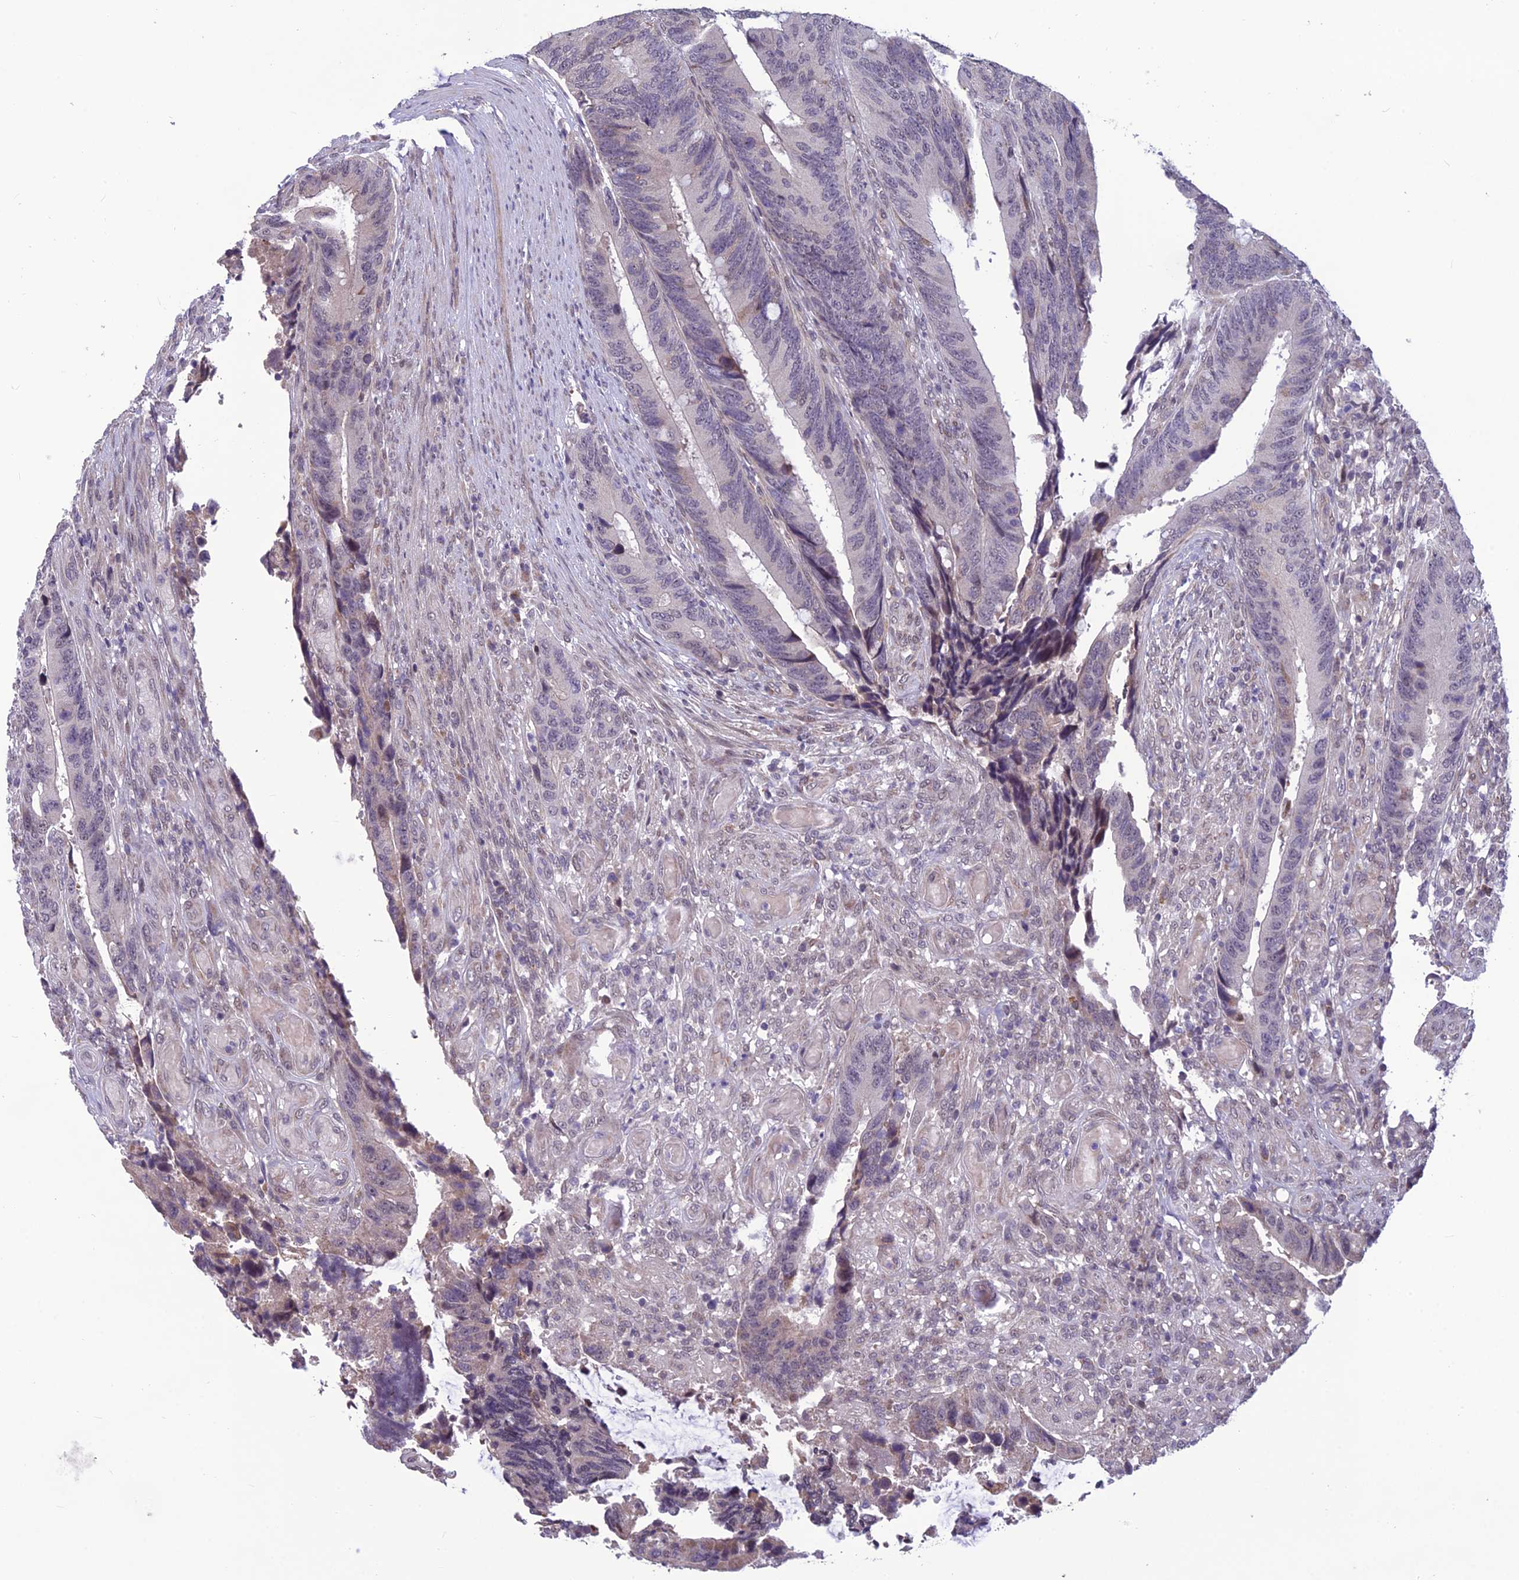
{"staining": {"intensity": "negative", "quantity": "none", "location": "none"}, "tissue": "colorectal cancer", "cell_type": "Tumor cells", "image_type": "cancer", "snomed": [{"axis": "morphology", "description": "Adenocarcinoma, NOS"}, {"axis": "topography", "description": "Colon"}], "caption": "Tumor cells are negative for protein expression in human colorectal cancer.", "gene": "FBRS", "patient": {"sex": "male", "age": 87}}